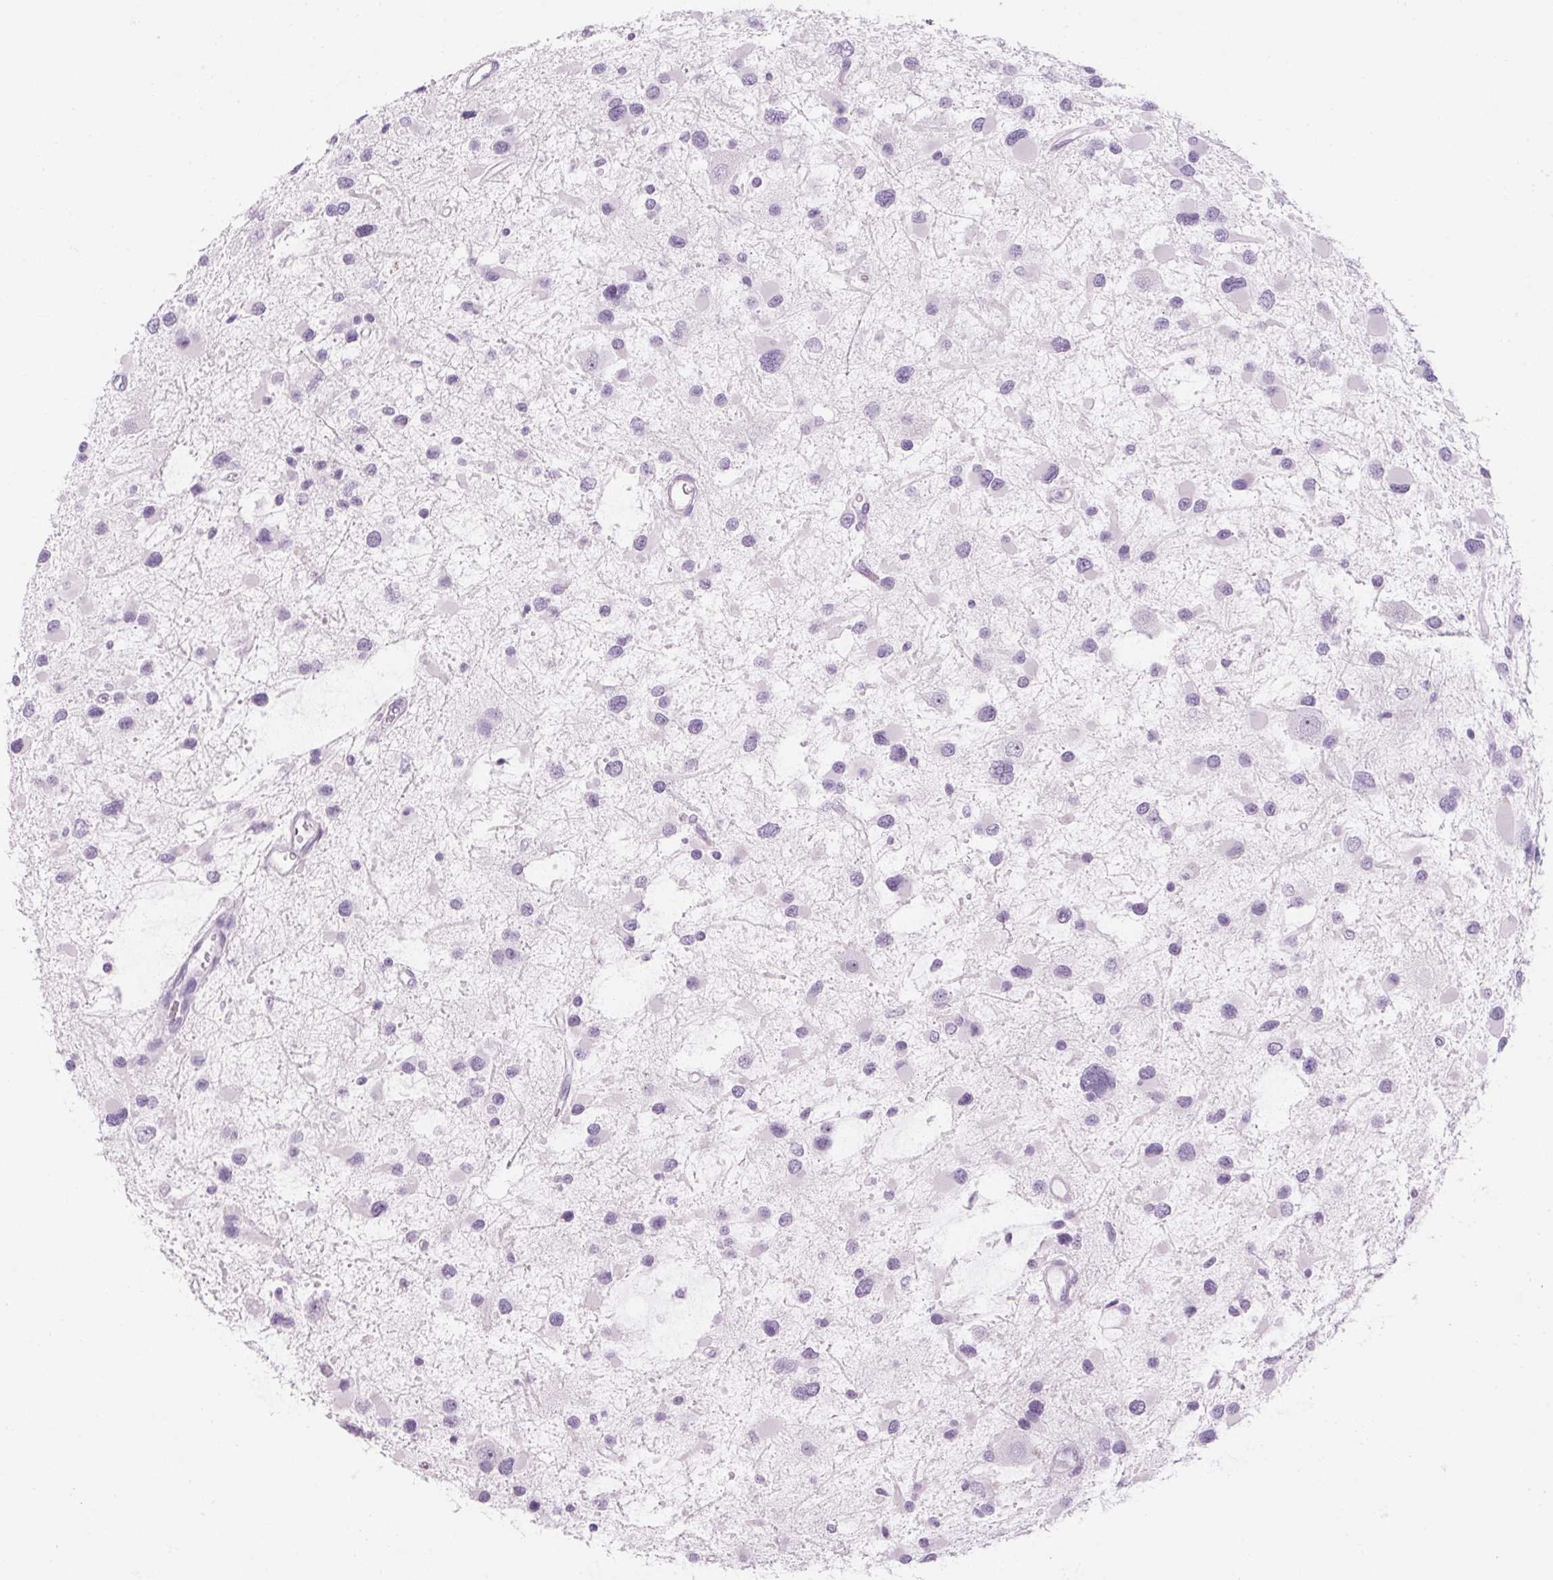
{"staining": {"intensity": "negative", "quantity": "none", "location": "none"}, "tissue": "glioma", "cell_type": "Tumor cells", "image_type": "cancer", "snomed": [{"axis": "morphology", "description": "Glioma, malignant, Low grade"}, {"axis": "topography", "description": "Brain"}], "caption": "The micrograph demonstrates no significant staining in tumor cells of glioma.", "gene": "RPTN", "patient": {"sex": "female", "age": 32}}